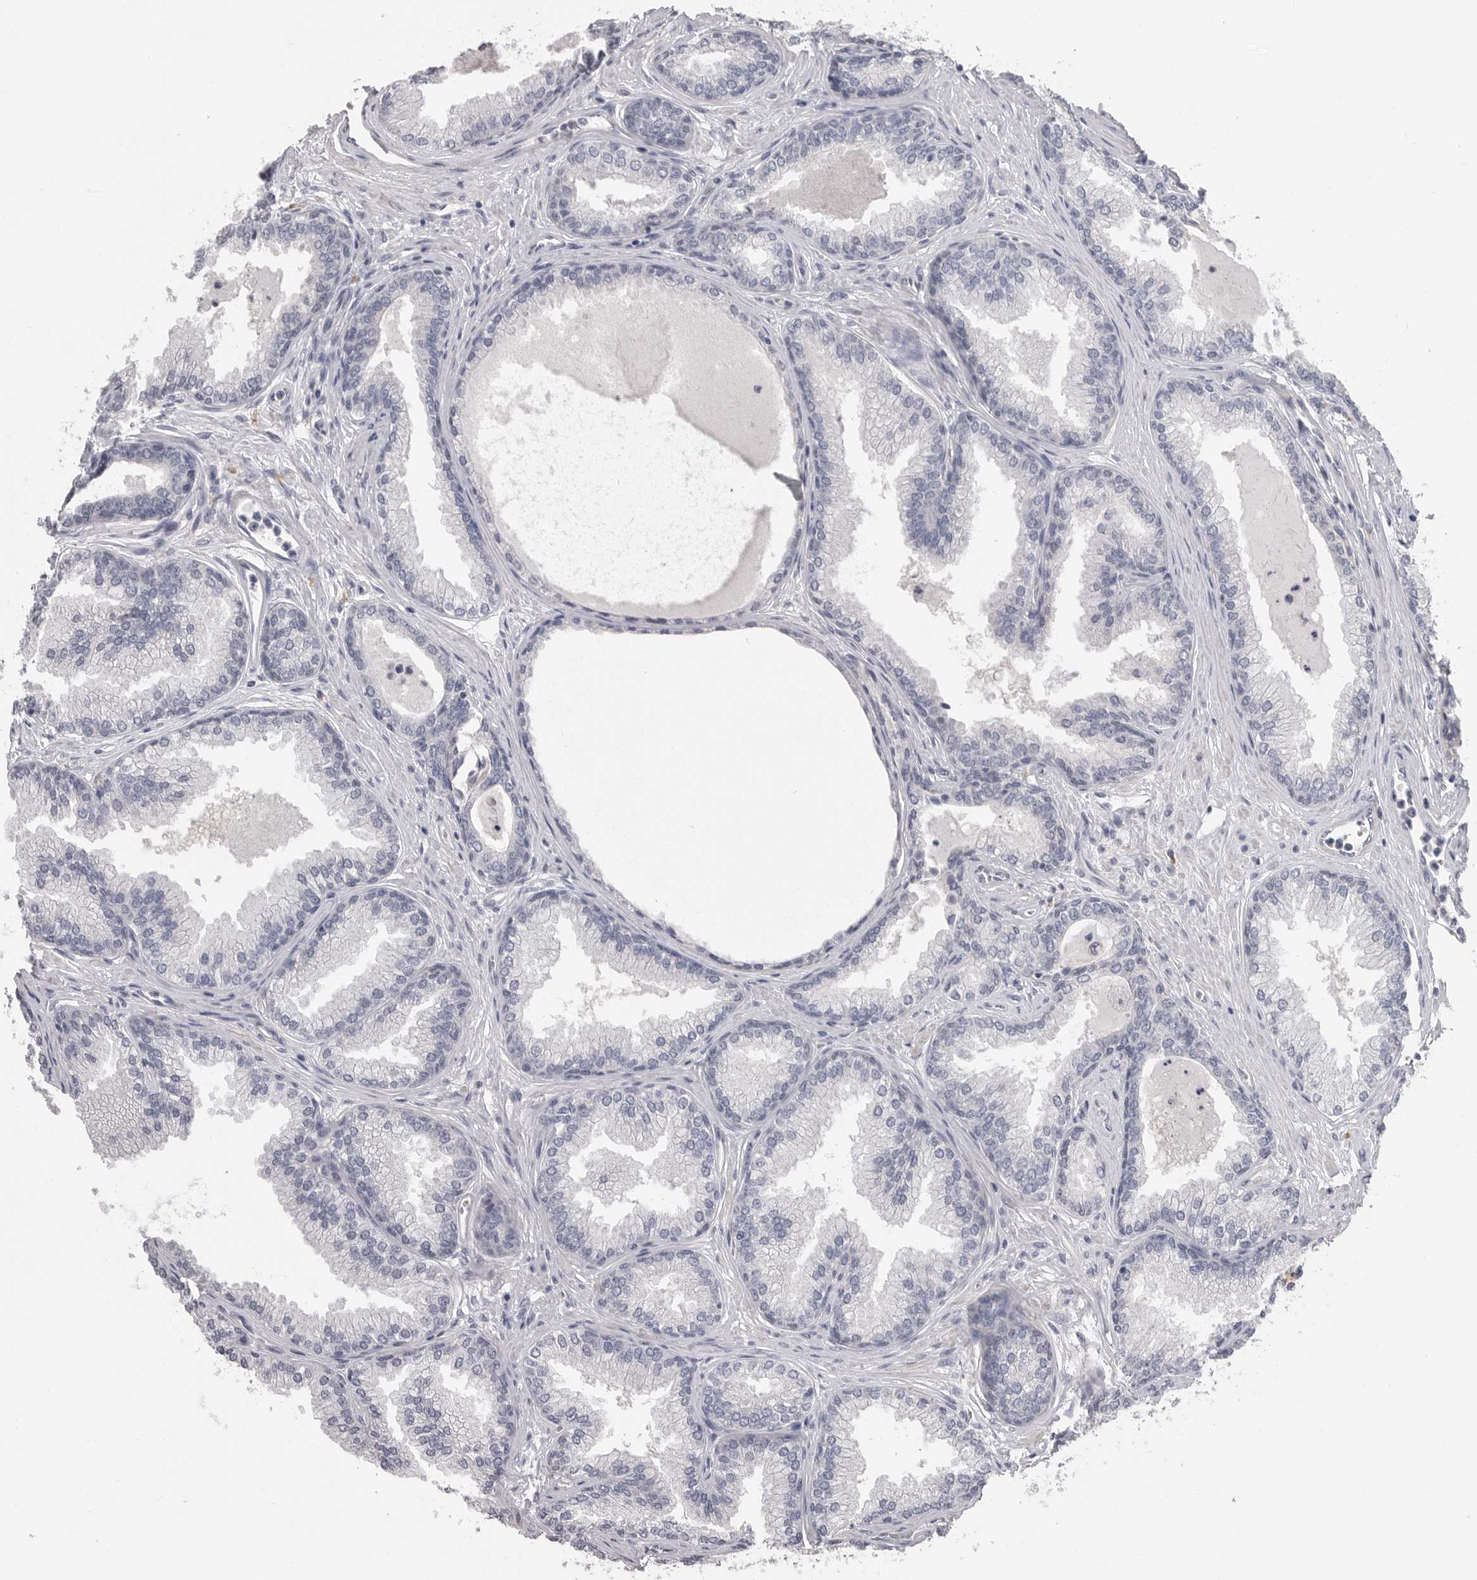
{"staining": {"intensity": "negative", "quantity": "none", "location": "none"}, "tissue": "prostate cancer", "cell_type": "Tumor cells", "image_type": "cancer", "snomed": [{"axis": "morphology", "description": "Adenocarcinoma, High grade"}, {"axis": "topography", "description": "Prostate"}], "caption": "Photomicrograph shows no significant protein positivity in tumor cells of high-grade adenocarcinoma (prostate).", "gene": "PLEKHF1", "patient": {"sex": "male", "age": 70}}